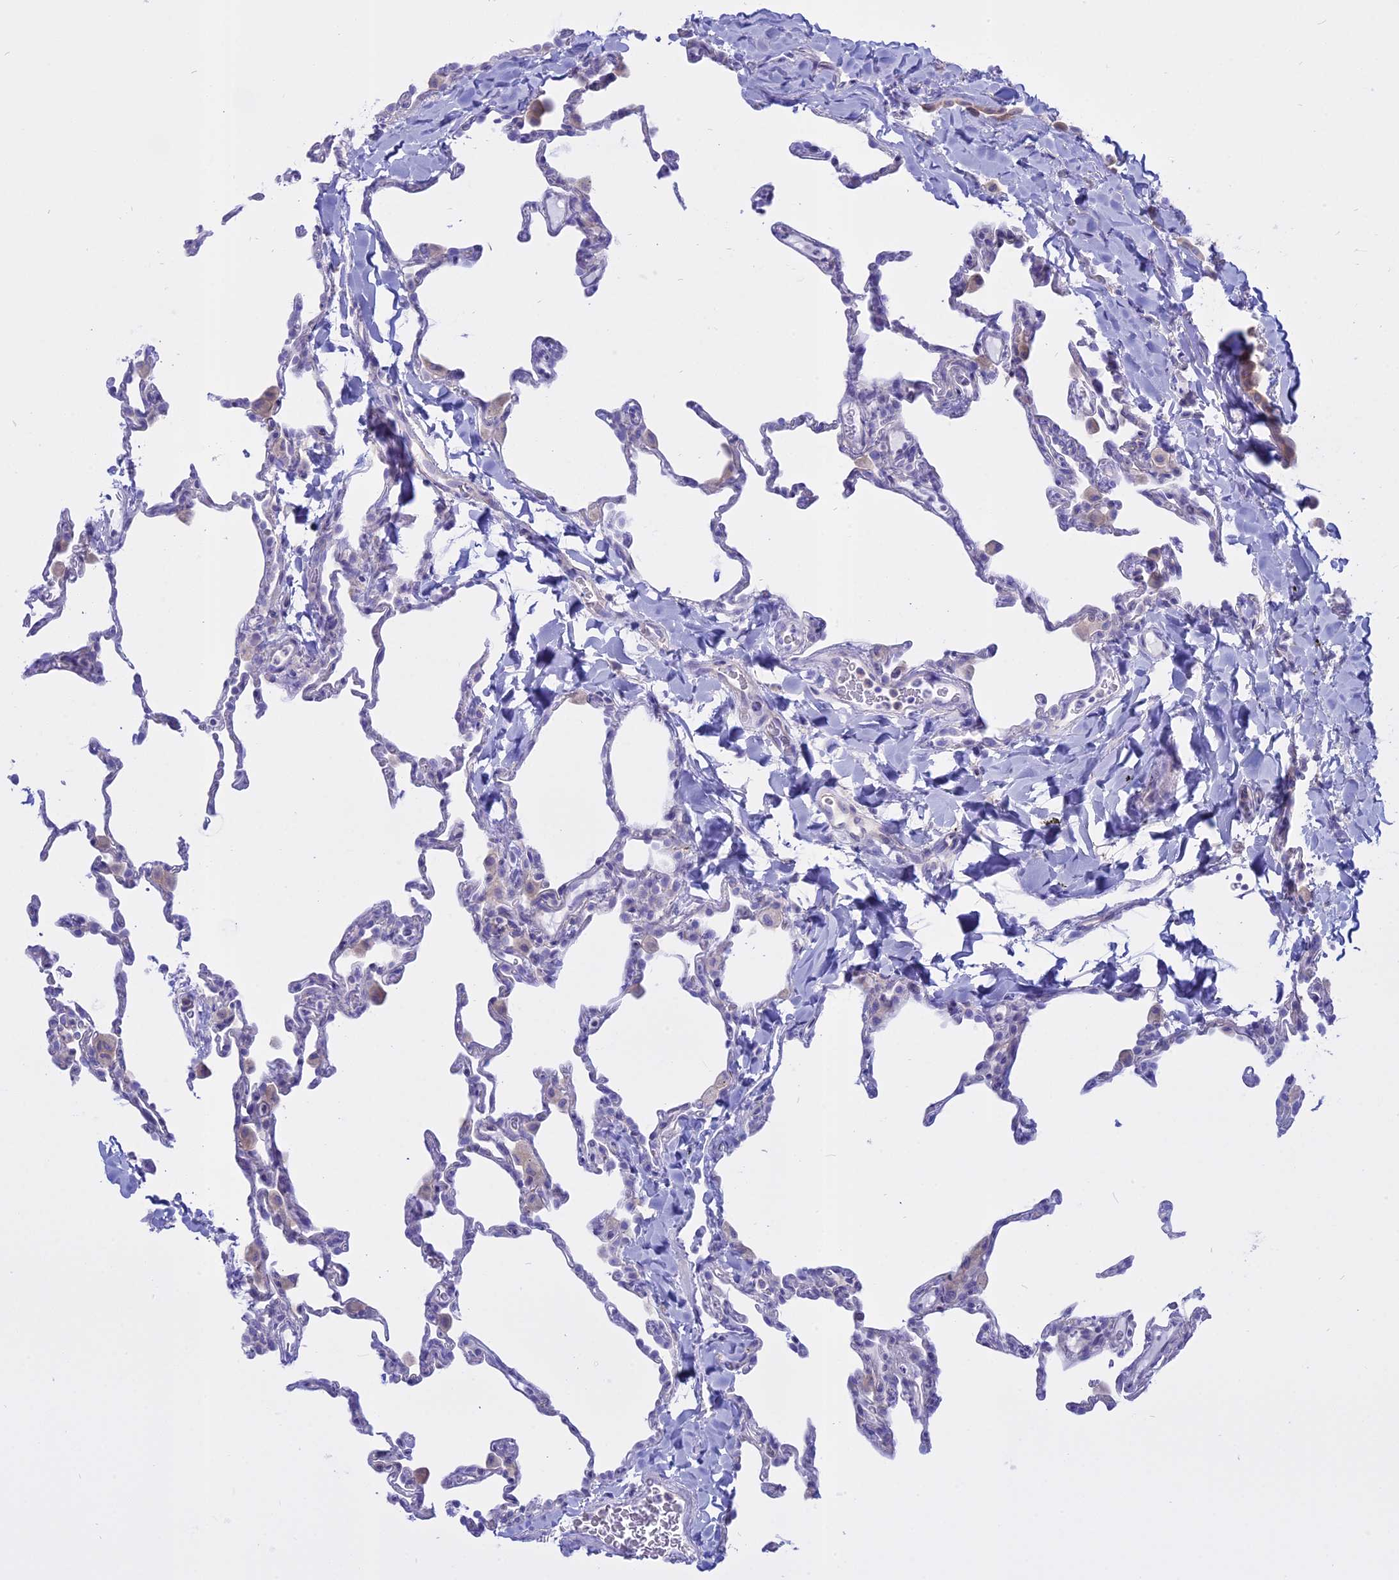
{"staining": {"intensity": "negative", "quantity": "none", "location": "none"}, "tissue": "lung", "cell_type": "Alveolar cells", "image_type": "normal", "snomed": [{"axis": "morphology", "description": "Normal tissue, NOS"}, {"axis": "topography", "description": "Lung"}], "caption": "Protein analysis of normal lung demonstrates no significant positivity in alveolar cells.", "gene": "AHCYL1", "patient": {"sex": "male", "age": 20}}